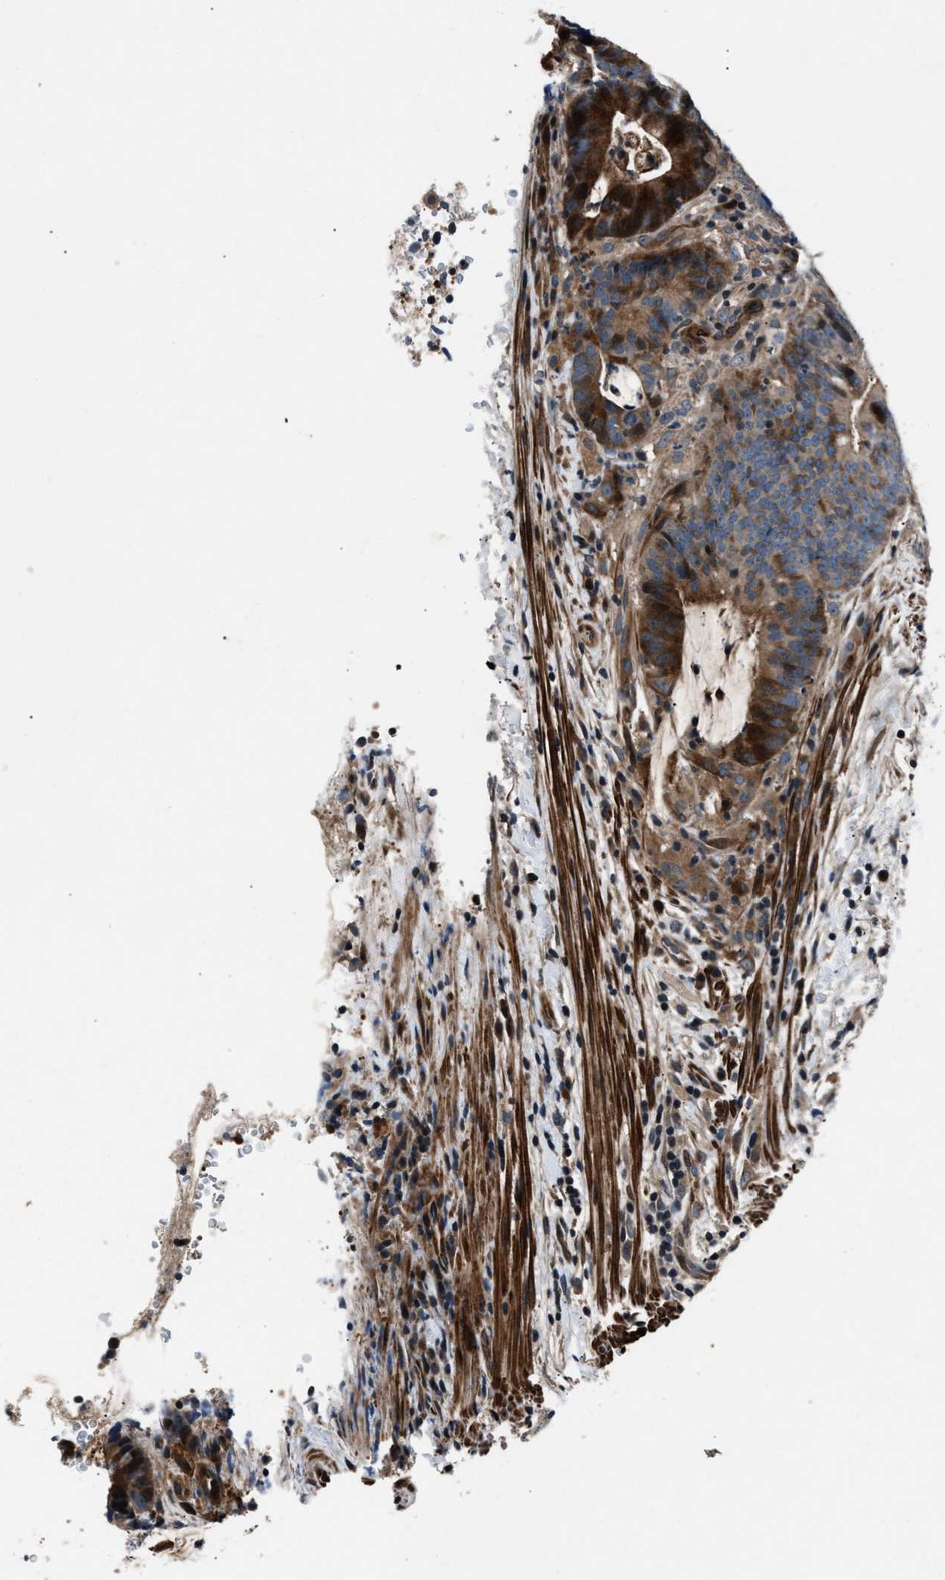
{"staining": {"intensity": "moderate", "quantity": ">75%", "location": "cytoplasmic/membranous"}, "tissue": "colorectal cancer", "cell_type": "Tumor cells", "image_type": "cancer", "snomed": [{"axis": "morphology", "description": "Adenocarcinoma, NOS"}, {"axis": "topography", "description": "Colon"}], "caption": "DAB immunohistochemical staining of adenocarcinoma (colorectal) displays moderate cytoplasmic/membranous protein expression in approximately >75% of tumor cells.", "gene": "DYNC2I1", "patient": {"sex": "female", "age": 66}}